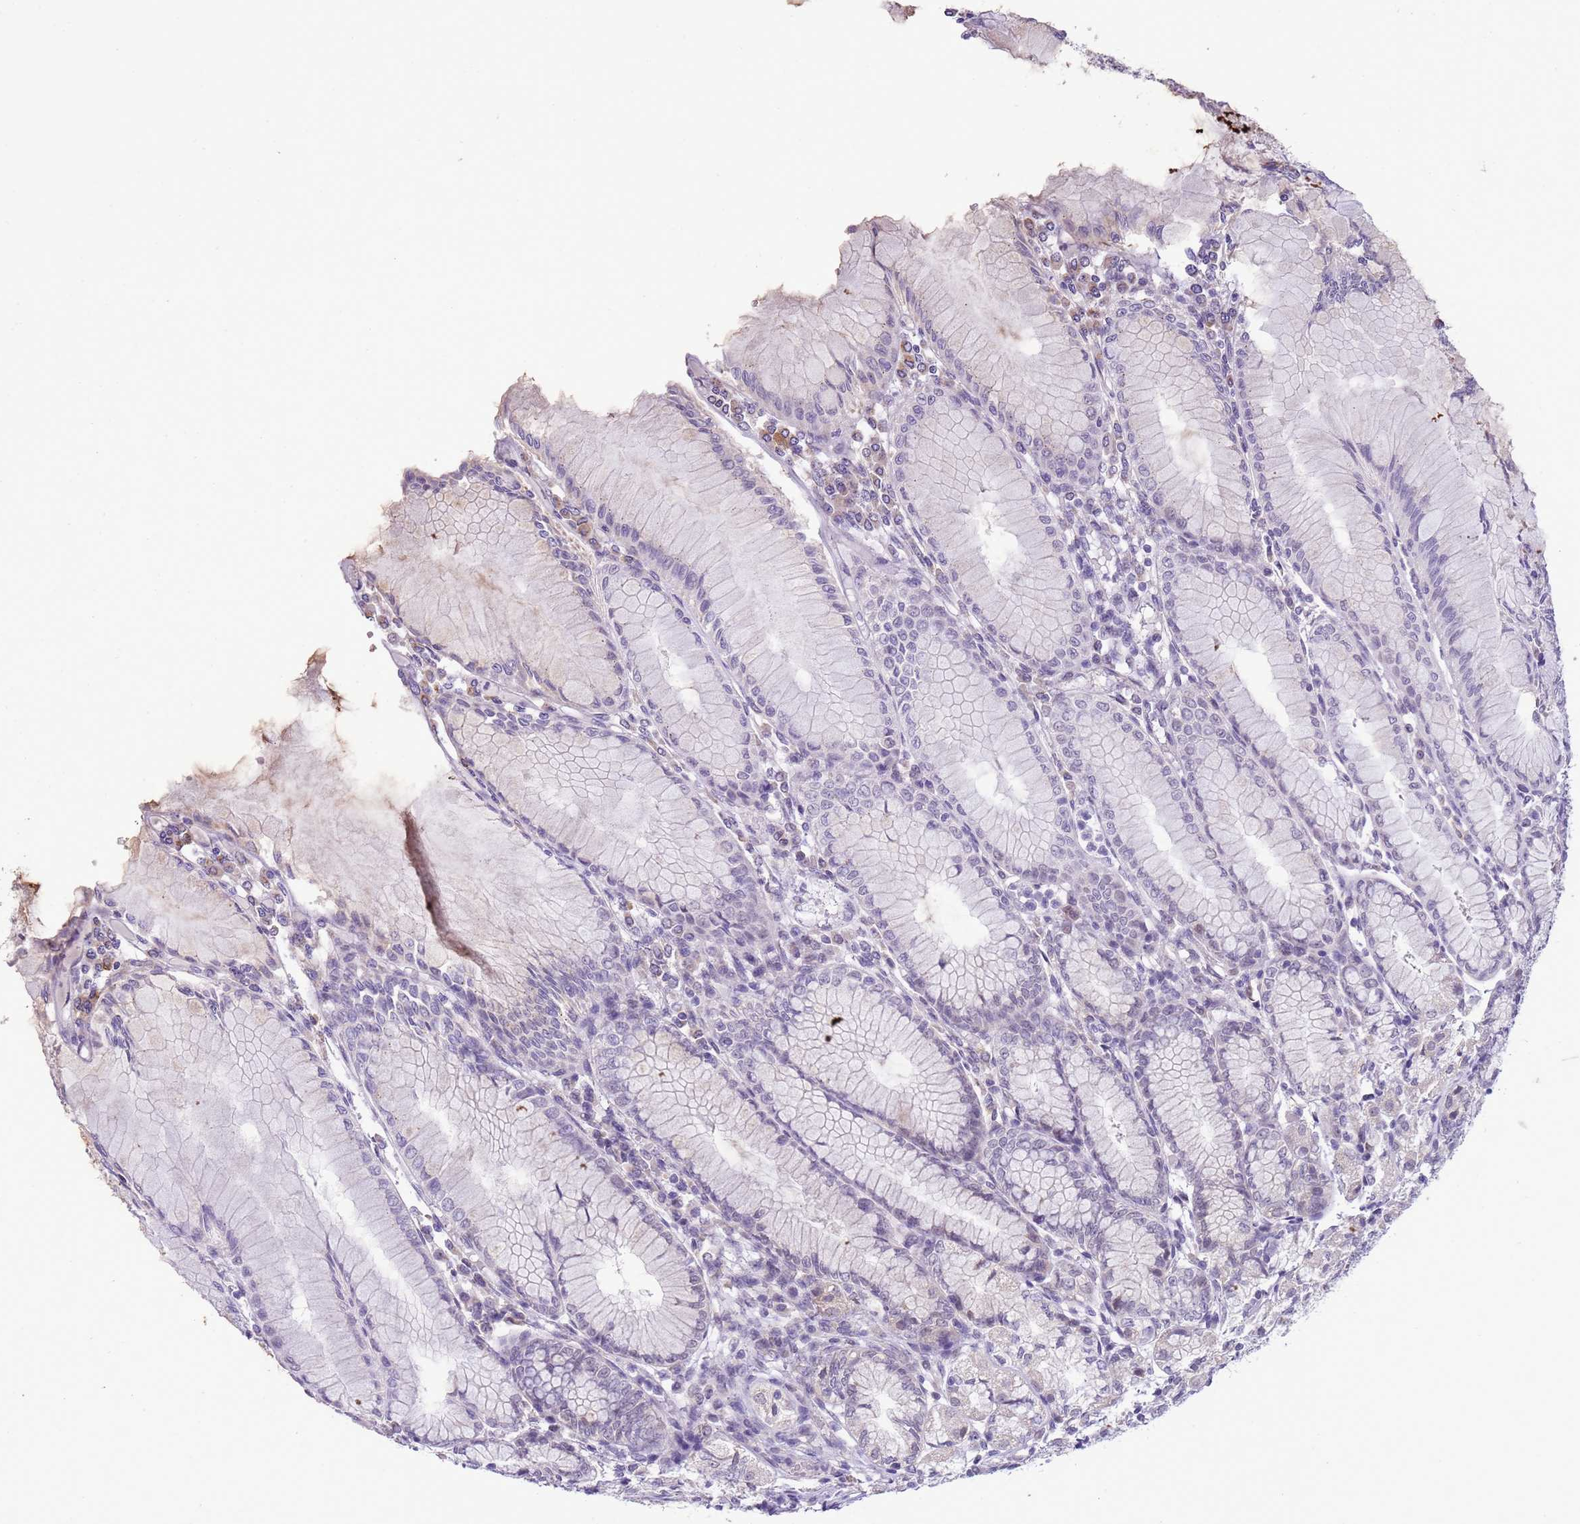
{"staining": {"intensity": "weak", "quantity": "<25%", "location": "nuclear"}, "tissue": "stomach", "cell_type": "Glandular cells", "image_type": "normal", "snomed": [{"axis": "morphology", "description": "Normal tissue, NOS"}, {"axis": "topography", "description": "Stomach"}], "caption": "Immunohistochemical staining of benign stomach exhibits no significant positivity in glandular cells.", "gene": "FAM120C", "patient": {"sex": "female", "age": 57}}